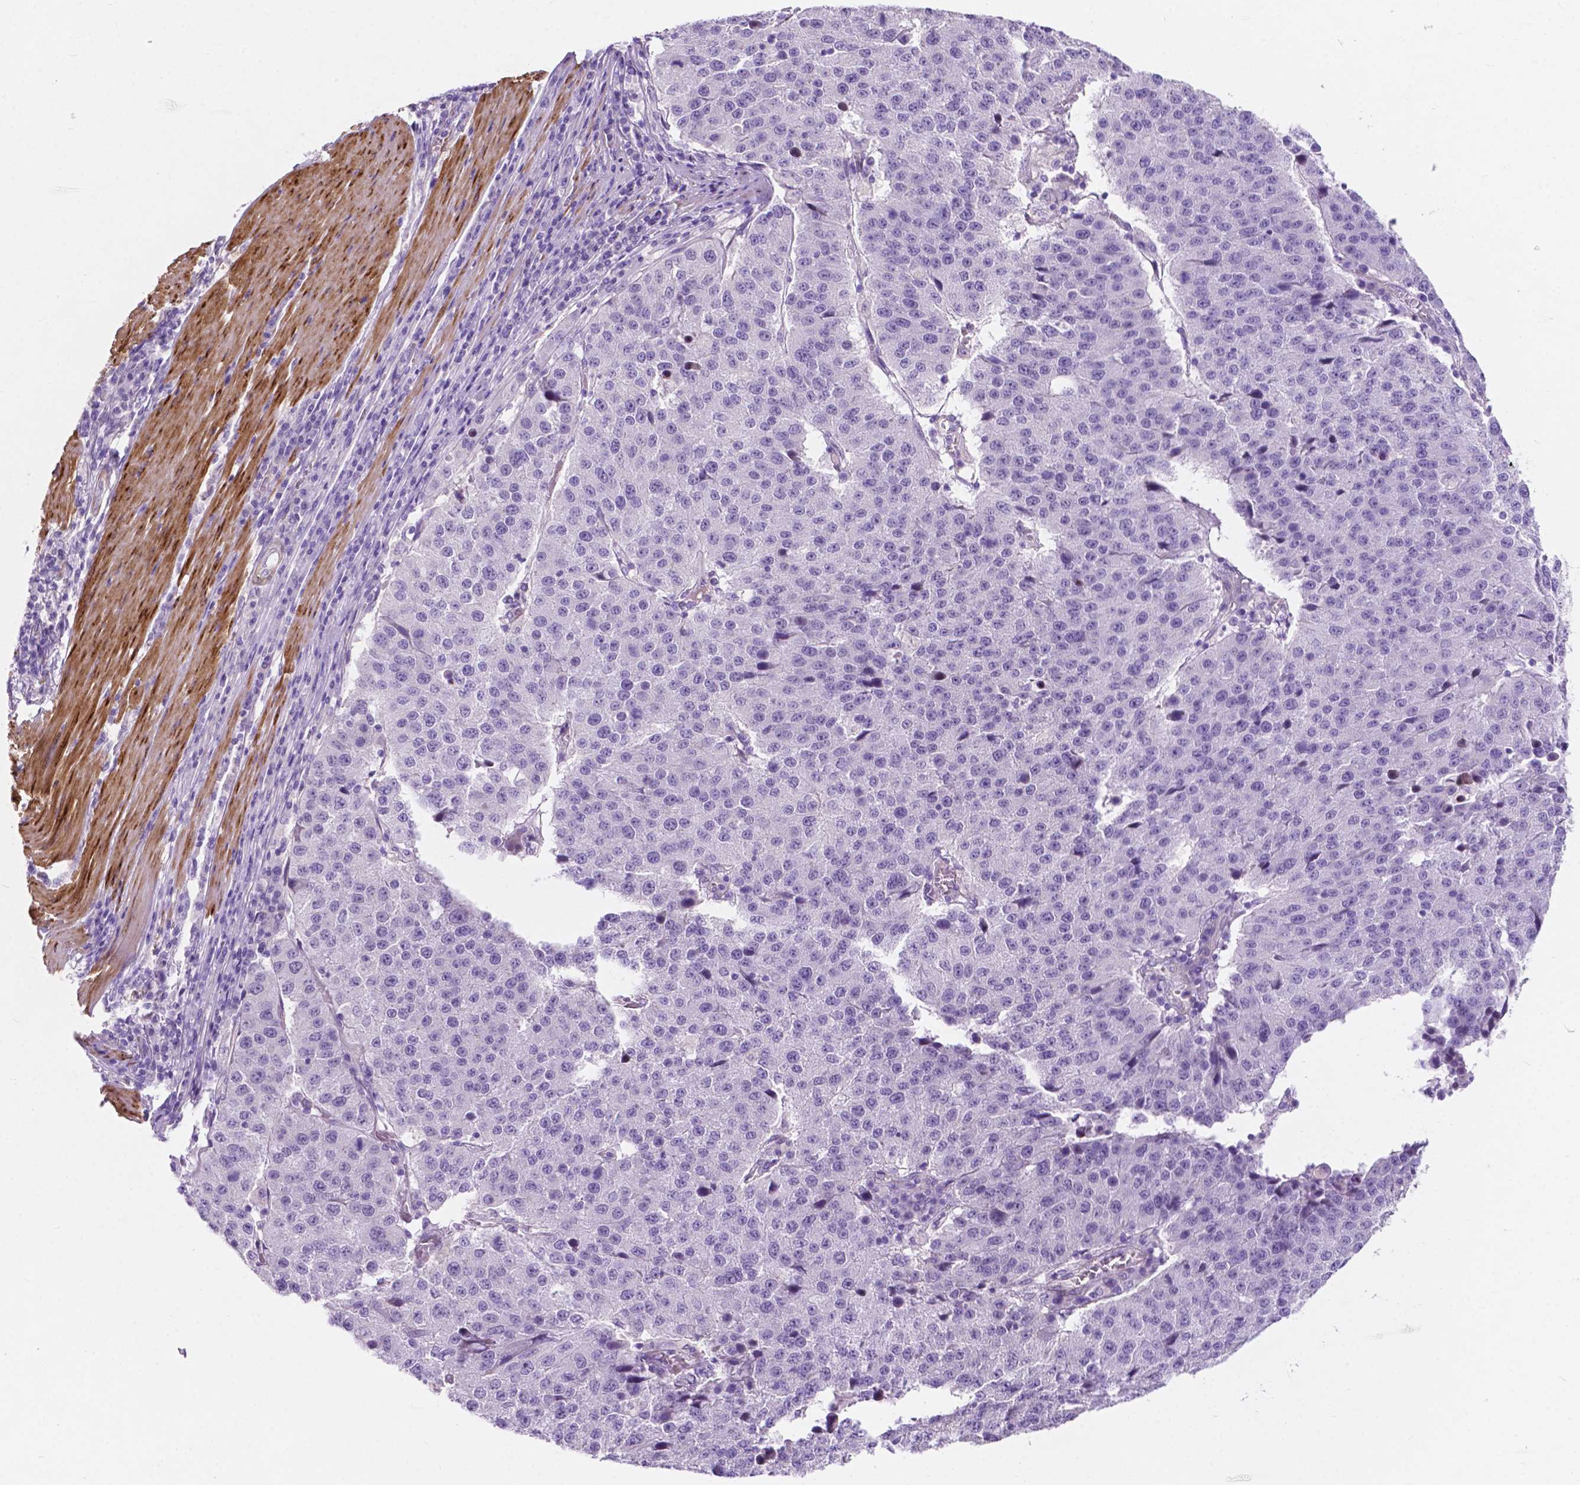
{"staining": {"intensity": "negative", "quantity": "none", "location": "none"}, "tissue": "stomach cancer", "cell_type": "Tumor cells", "image_type": "cancer", "snomed": [{"axis": "morphology", "description": "Adenocarcinoma, NOS"}, {"axis": "topography", "description": "Stomach"}], "caption": "This is an immunohistochemistry (IHC) histopathology image of human stomach cancer (adenocarcinoma). There is no positivity in tumor cells.", "gene": "ASPG", "patient": {"sex": "male", "age": 71}}